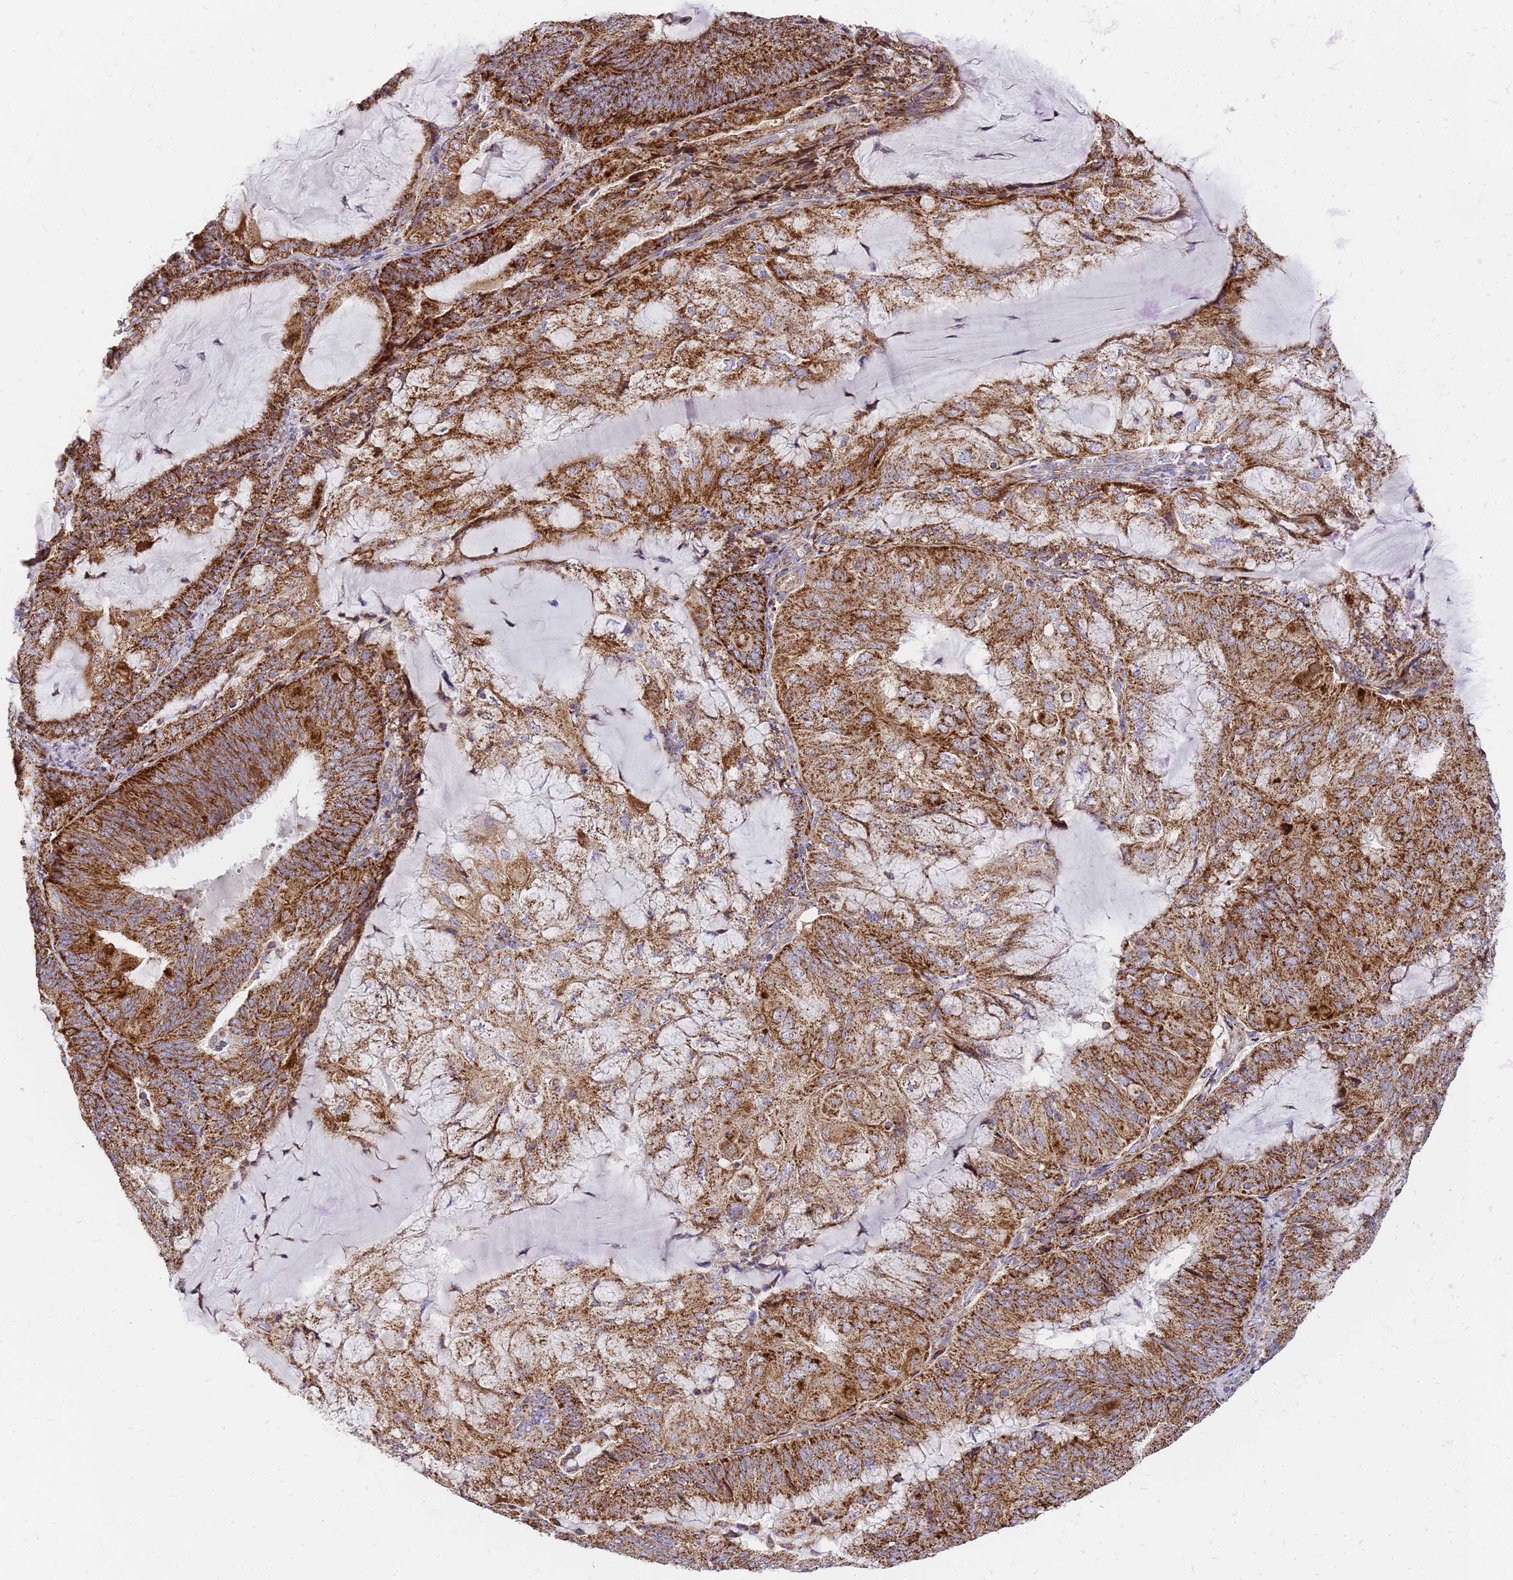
{"staining": {"intensity": "strong", "quantity": ">75%", "location": "cytoplasmic/membranous"}, "tissue": "endometrial cancer", "cell_type": "Tumor cells", "image_type": "cancer", "snomed": [{"axis": "morphology", "description": "Adenocarcinoma, NOS"}, {"axis": "topography", "description": "Endometrium"}], "caption": "A high amount of strong cytoplasmic/membranous staining is present in approximately >75% of tumor cells in endometrial cancer tissue. (DAB IHC, brown staining for protein, blue staining for nuclei).", "gene": "MRPS26", "patient": {"sex": "female", "age": 81}}